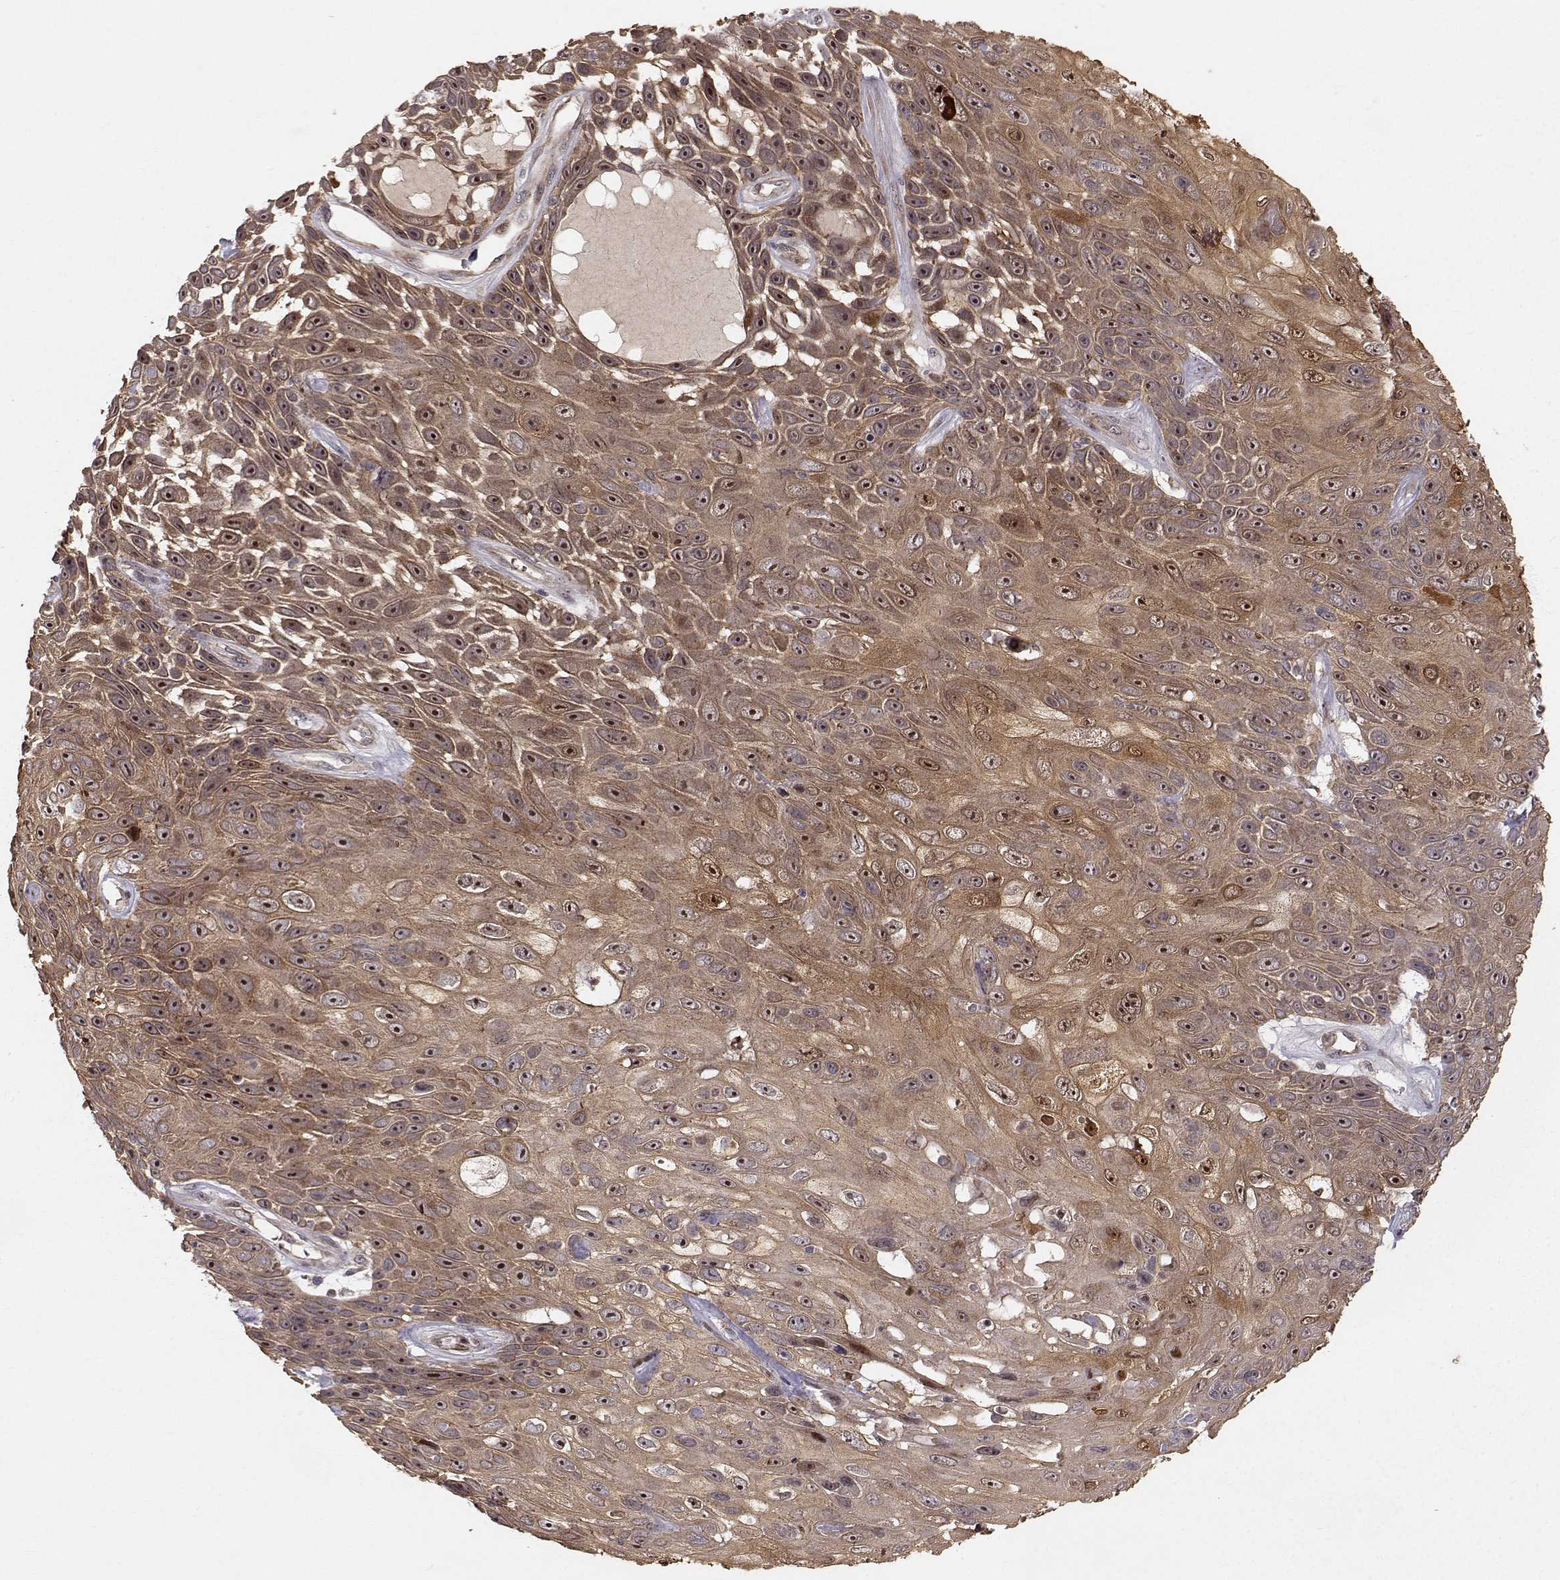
{"staining": {"intensity": "moderate", "quantity": "25%-75%", "location": "cytoplasmic/membranous"}, "tissue": "skin cancer", "cell_type": "Tumor cells", "image_type": "cancer", "snomed": [{"axis": "morphology", "description": "Squamous cell carcinoma, NOS"}, {"axis": "topography", "description": "Skin"}], "caption": "Protein analysis of skin cancer tissue shows moderate cytoplasmic/membranous expression in approximately 25%-75% of tumor cells.", "gene": "APC", "patient": {"sex": "male", "age": 82}}